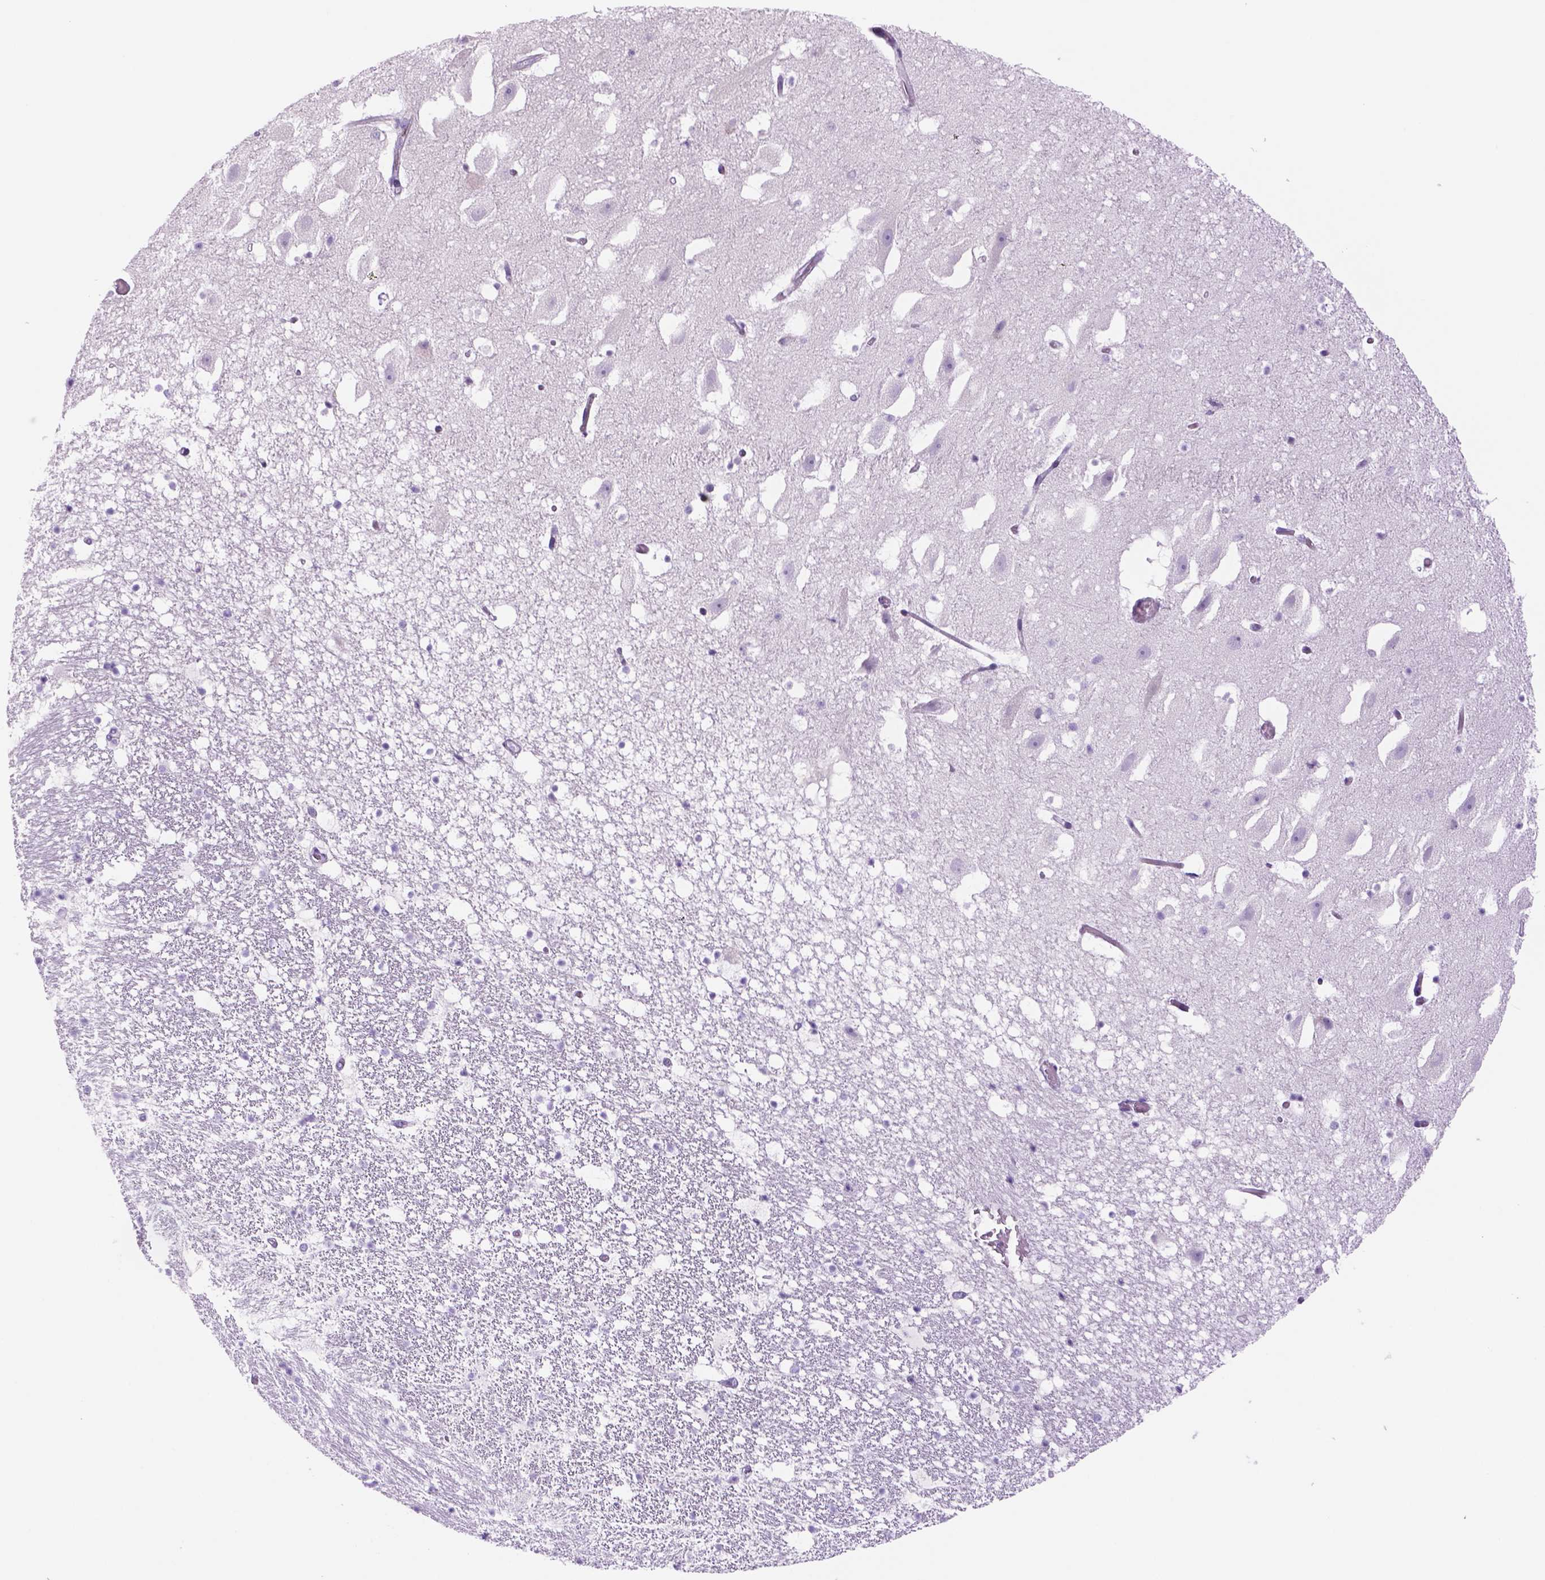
{"staining": {"intensity": "negative", "quantity": "none", "location": "none"}, "tissue": "hippocampus", "cell_type": "Glial cells", "image_type": "normal", "snomed": [{"axis": "morphology", "description": "Normal tissue, NOS"}, {"axis": "topography", "description": "Hippocampus"}], "caption": "IHC of unremarkable hippocampus displays no staining in glial cells.", "gene": "DNAH11", "patient": {"sex": "male", "age": 26}}